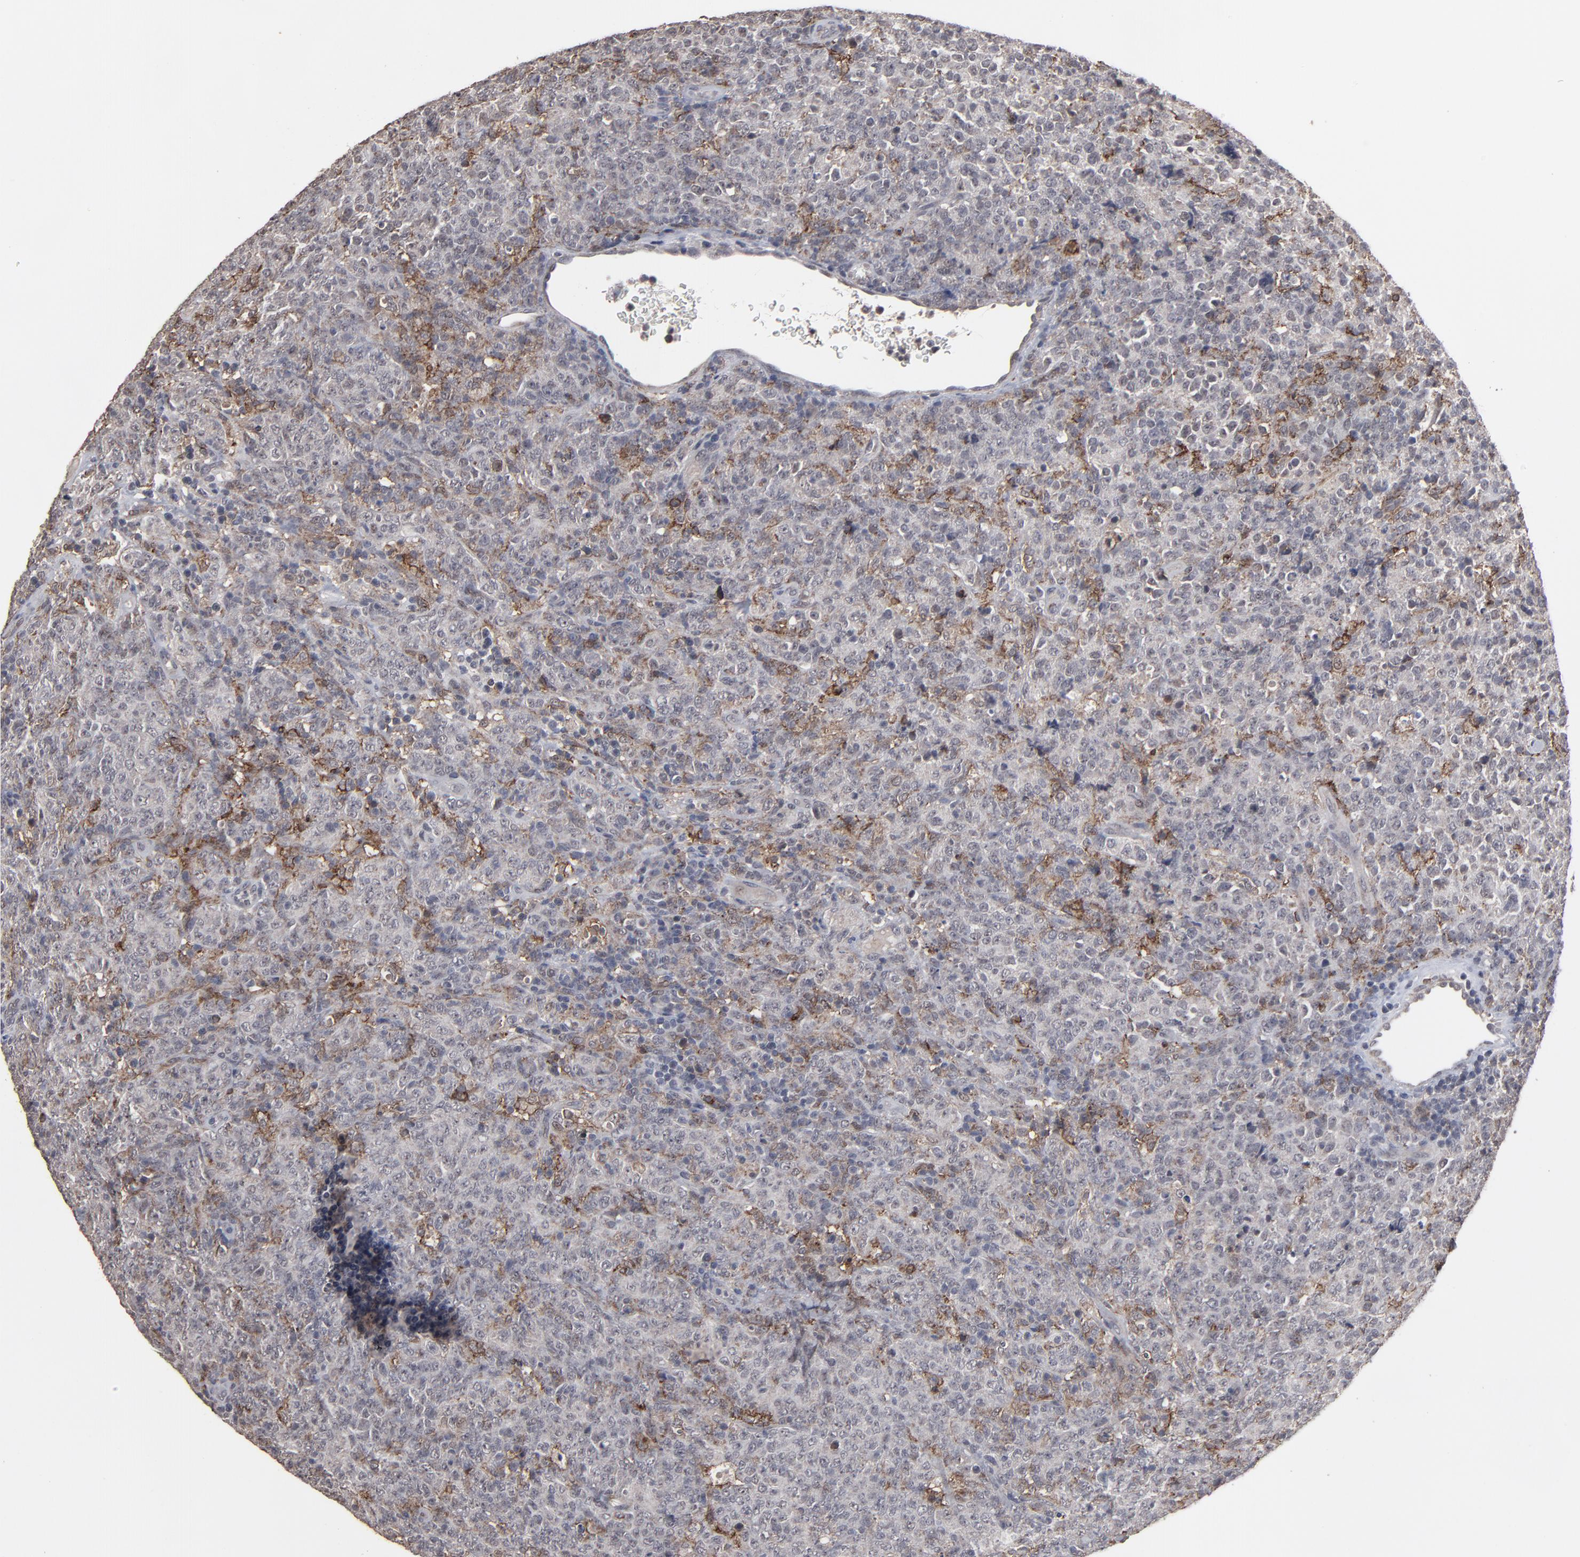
{"staining": {"intensity": "weak", "quantity": "<25%", "location": "cytoplasmic/membranous"}, "tissue": "lymphoma", "cell_type": "Tumor cells", "image_type": "cancer", "snomed": [{"axis": "morphology", "description": "Malignant lymphoma, non-Hodgkin's type, High grade"}, {"axis": "topography", "description": "Tonsil"}], "caption": "Immunohistochemical staining of human lymphoma displays no significant positivity in tumor cells. (Stains: DAB (3,3'-diaminobenzidine) immunohistochemistry (IHC) with hematoxylin counter stain, Microscopy: brightfield microscopy at high magnification).", "gene": "SLC22A17", "patient": {"sex": "female", "age": 36}}